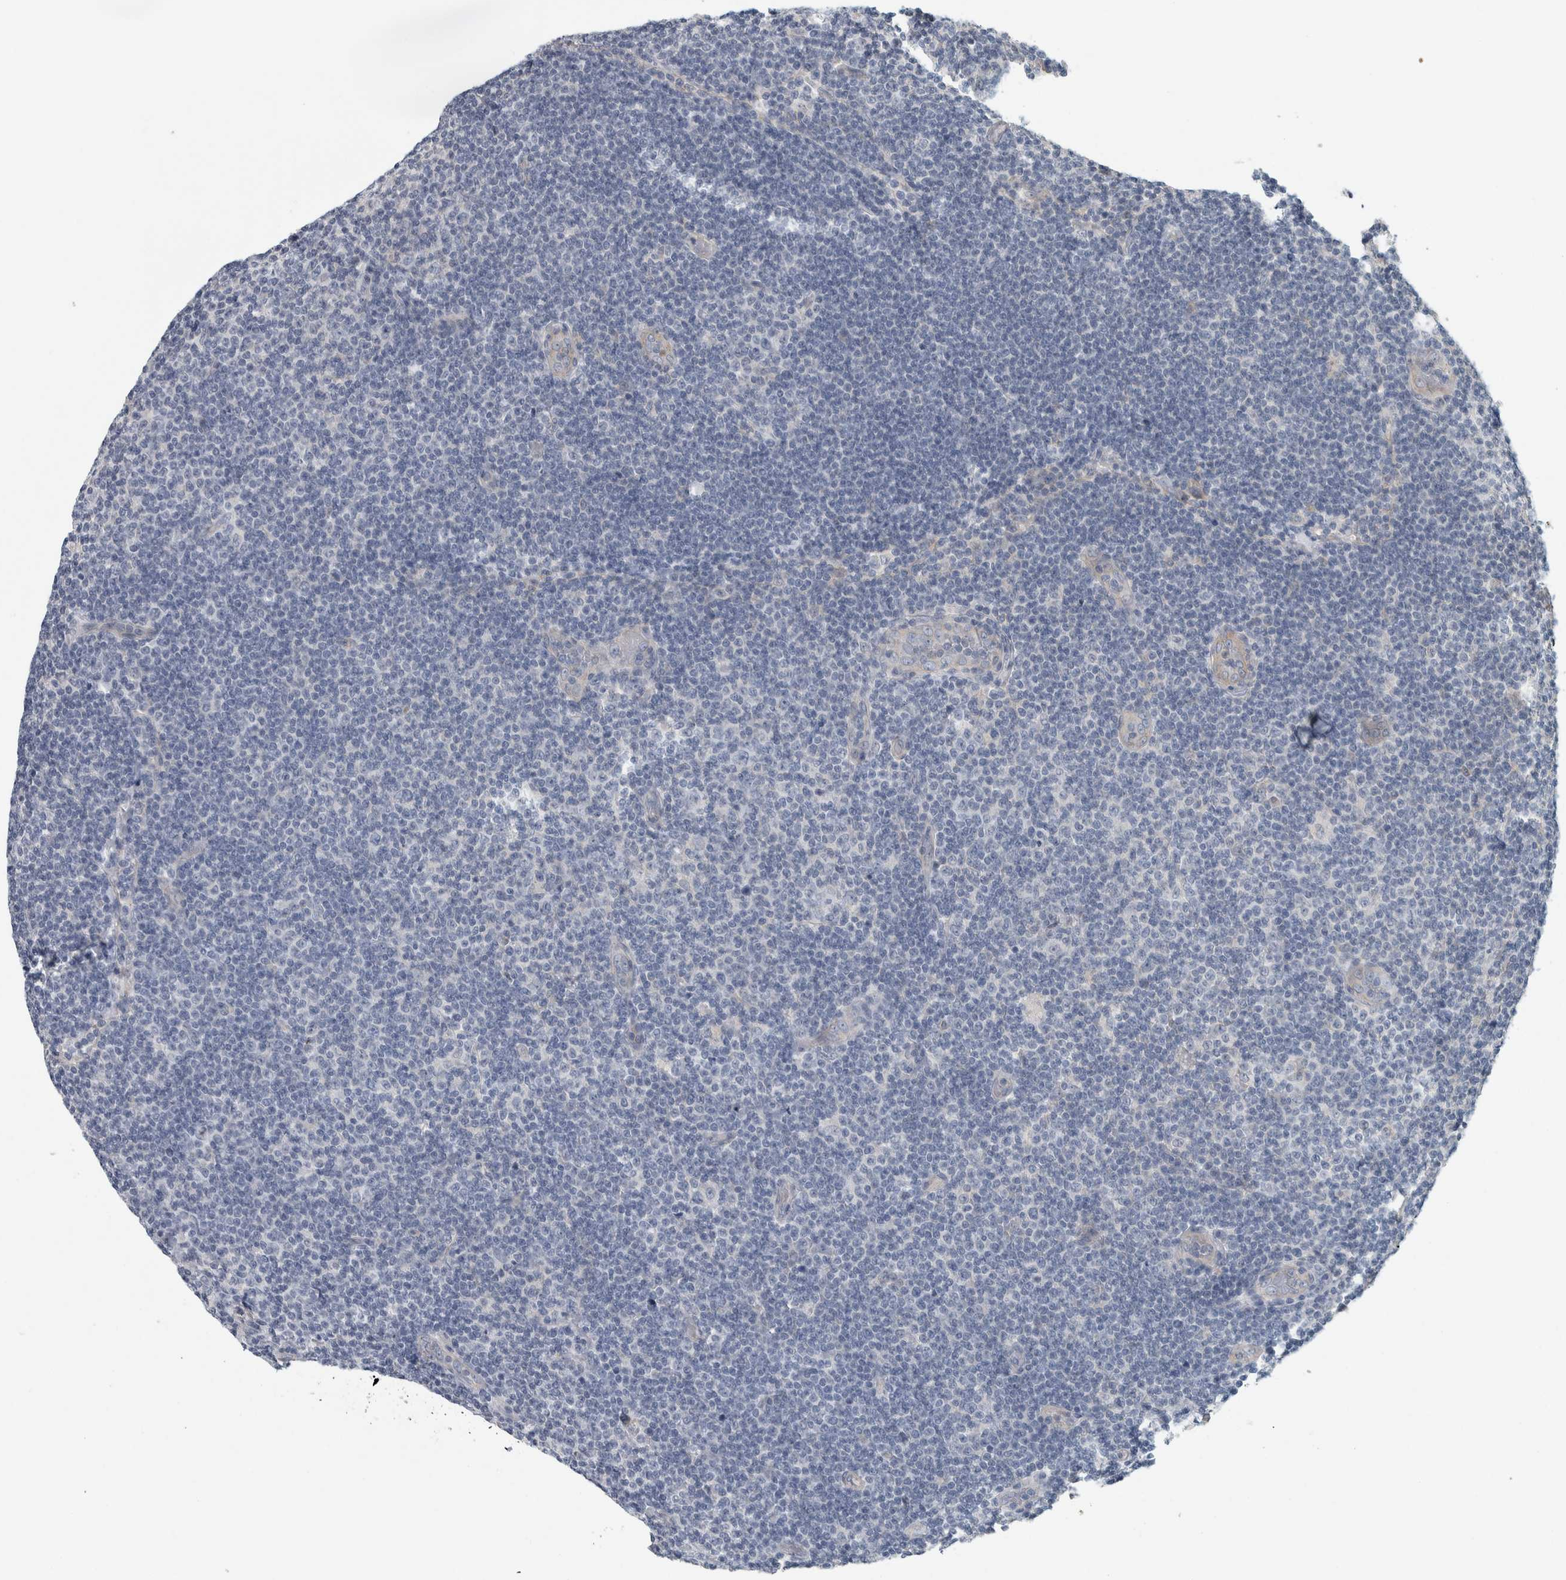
{"staining": {"intensity": "negative", "quantity": "none", "location": "none"}, "tissue": "lymphoma", "cell_type": "Tumor cells", "image_type": "cancer", "snomed": [{"axis": "morphology", "description": "Malignant lymphoma, non-Hodgkin's type, Low grade"}, {"axis": "topography", "description": "Lymph node"}], "caption": "Immunohistochemistry (IHC) micrograph of lymphoma stained for a protein (brown), which exhibits no staining in tumor cells.", "gene": "KCNJ3", "patient": {"sex": "male", "age": 83}}